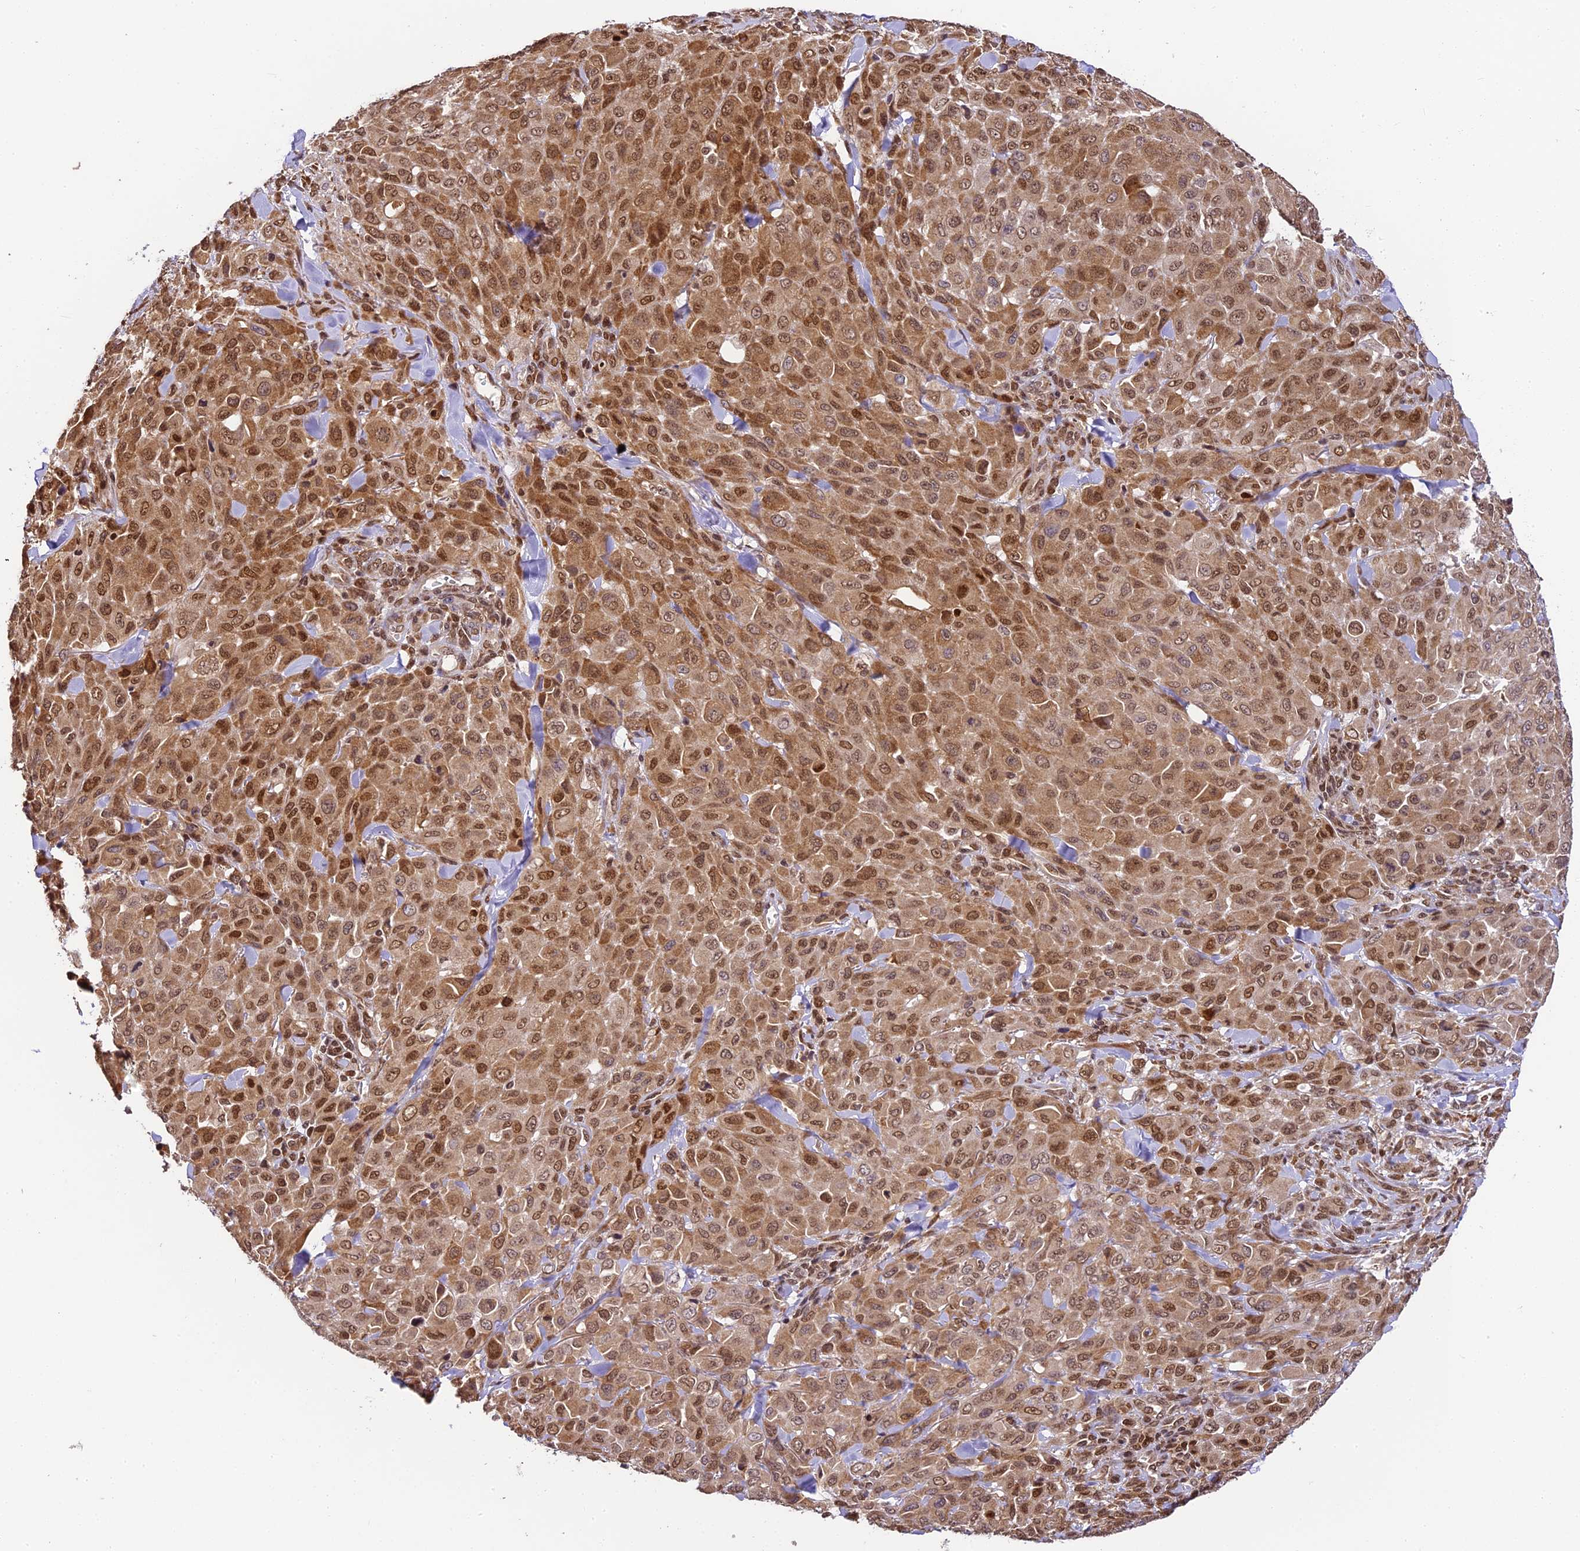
{"staining": {"intensity": "moderate", "quantity": ">75%", "location": "cytoplasmic/membranous,nuclear"}, "tissue": "melanoma", "cell_type": "Tumor cells", "image_type": "cancer", "snomed": [{"axis": "morphology", "description": "Malignant melanoma, Metastatic site"}, {"axis": "topography", "description": "Skin"}], "caption": "Approximately >75% of tumor cells in melanoma show moderate cytoplasmic/membranous and nuclear protein staining as visualized by brown immunohistochemical staining.", "gene": "TRIM22", "patient": {"sex": "female", "age": 81}}